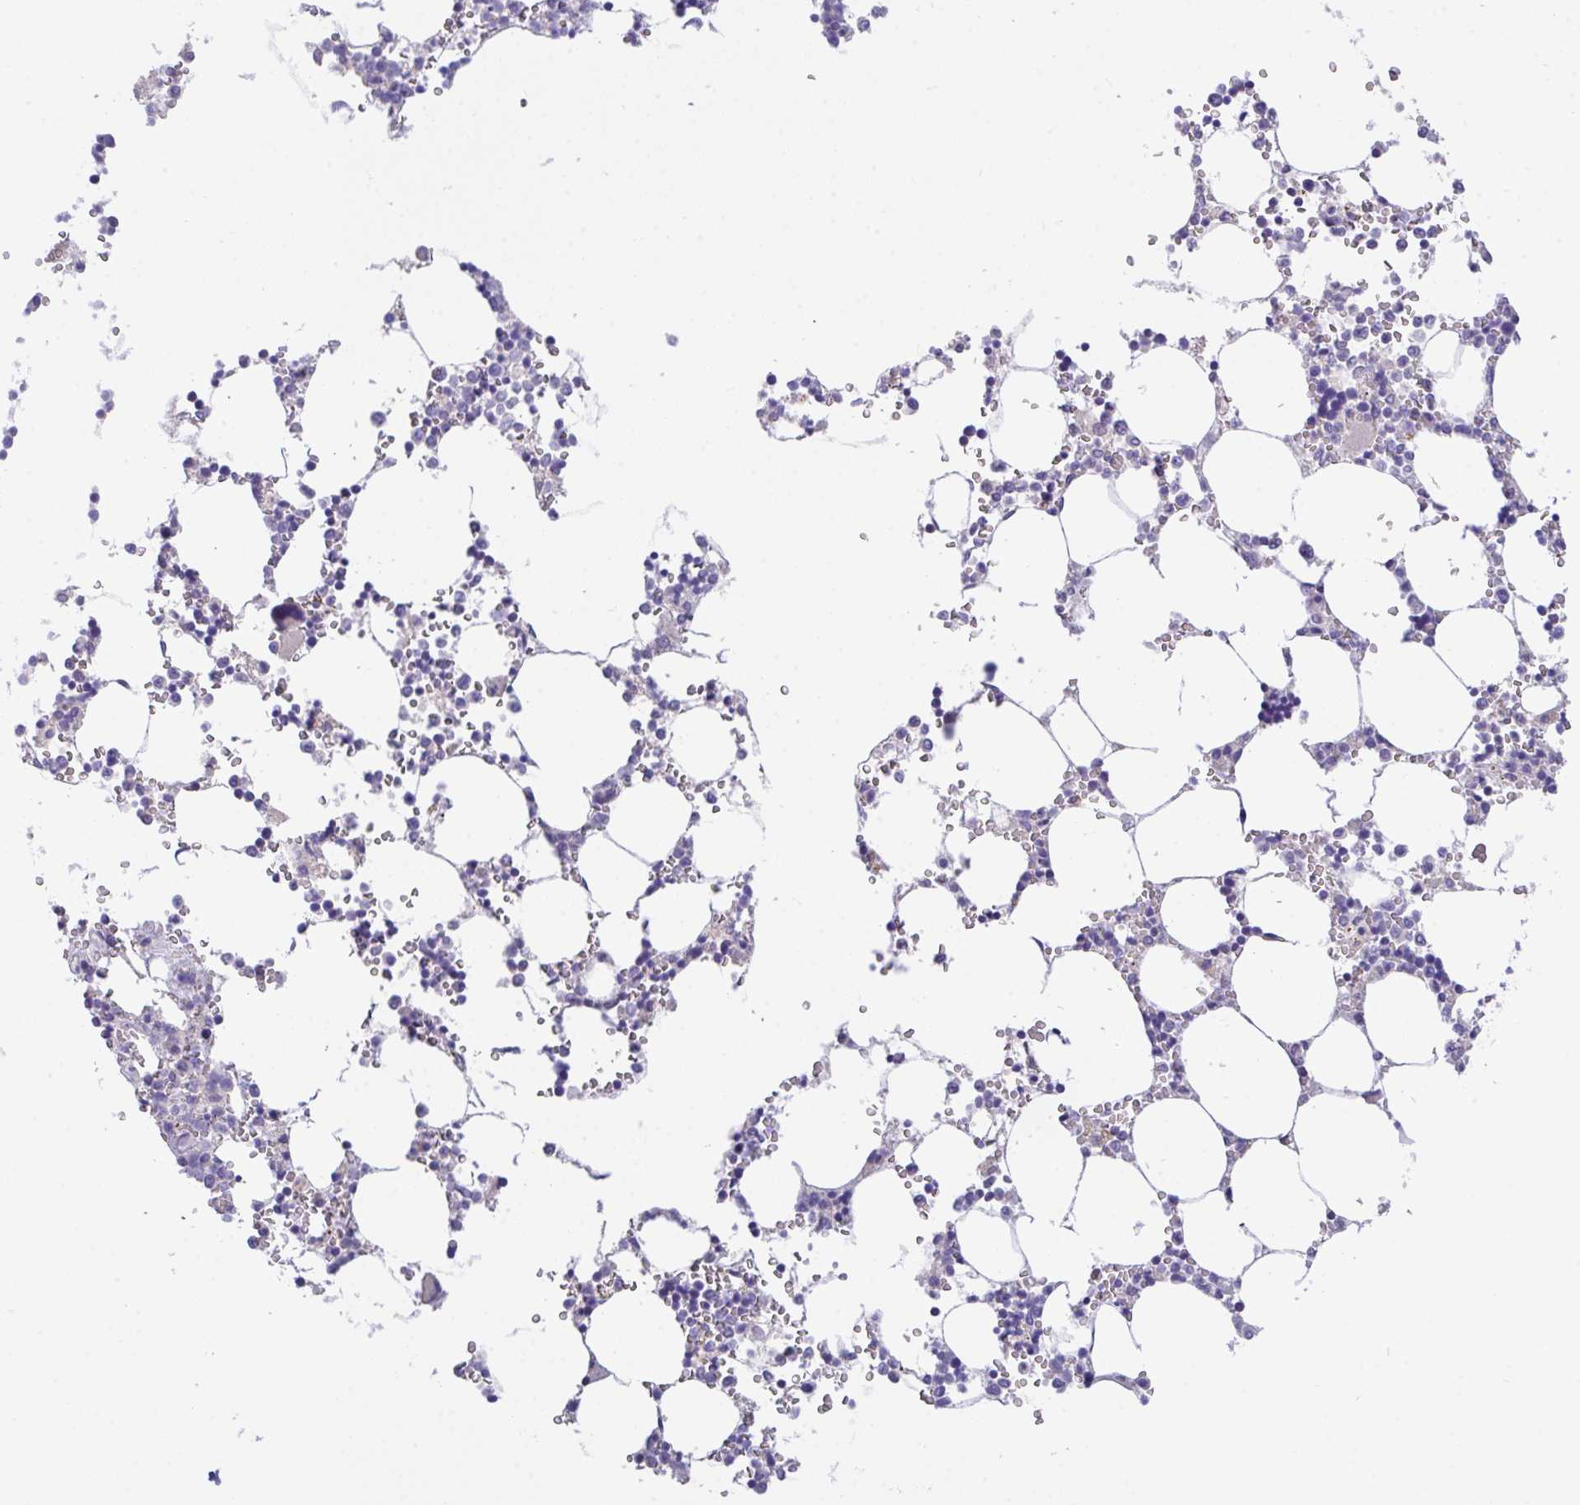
{"staining": {"intensity": "negative", "quantity": "none", "location": "none"}, "tissue": "bone marrow", "cell_type": "Hematopoietic cells", "image_type": "normal", "snomed": [{"axis": "morphology", "description": "Normal tissue, NOS"}, {"axis": "topography", "description": "Bone marrow"}], "caption": "The immunohistochemistry photomicrograph has no significant expression in hematopoietic cells of bone marrow.", "gene": "CA10", "patient": {"sex": "male", "age": 64}}